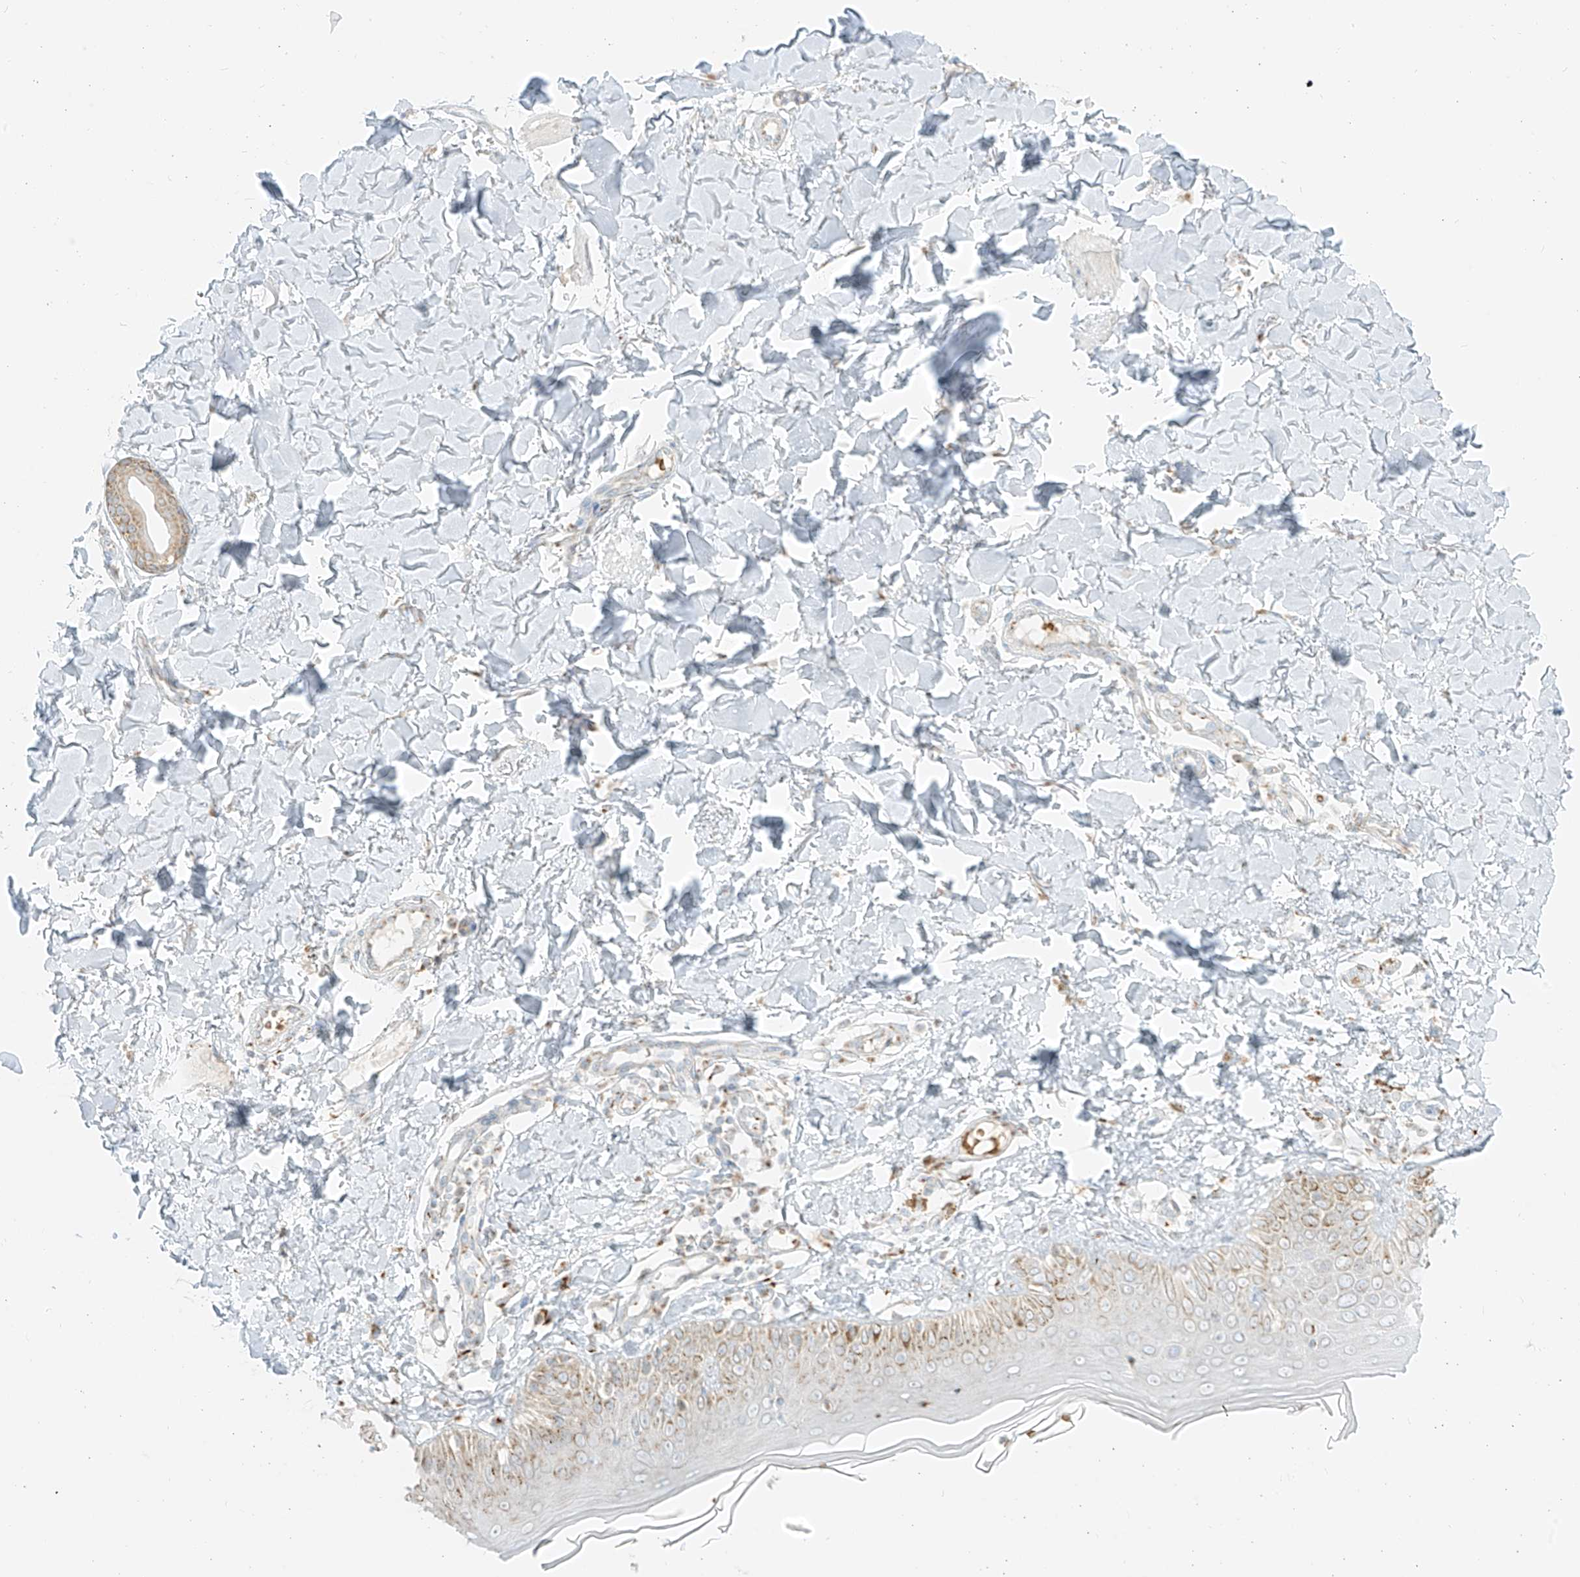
{"staining": {"intensity": "moderate", "quantity": "25%-75%", "location": "cytoplasmic/membranous"}, "tissue": "skin", "cell_type": "Fibroblasts", "image_type": "normal", "snomed": [{"axis": "morphology", "description": "Normal tissue, NOS"}, {"axis": "topography", "description": "Skin"}], "caption": "Moderate cytoplasmic/membranous staining for a protein is identified in about 25%-75% of fibroblasts of benign skin using immunohistochemistry (IHC).", "gene": "TMEM87B", "patient": {"sex": "male", "age": 52}}